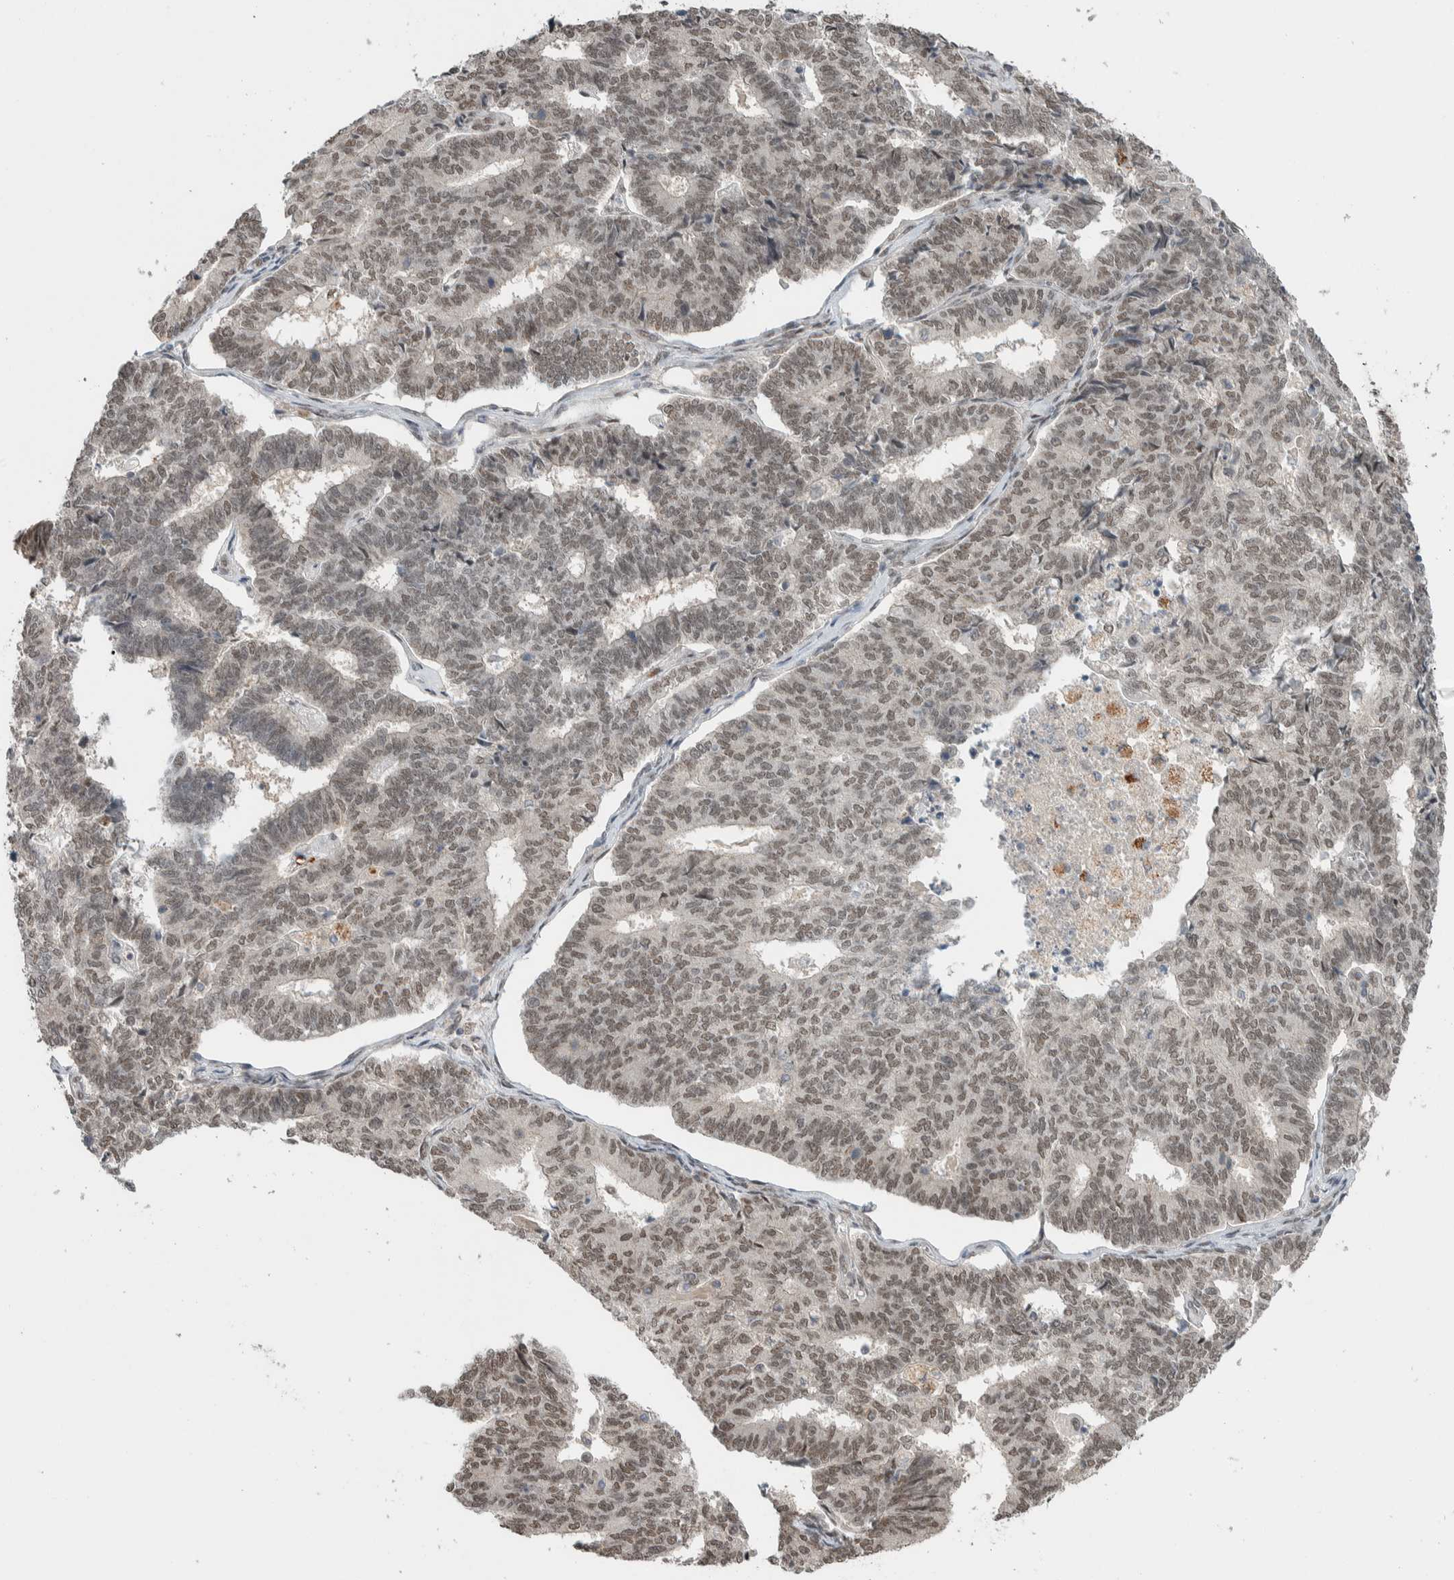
{"staining": {"intensity": "weak", "quantity": "25%-75%", "location": "nuclear"}, "tissue": "endometrial cancer", "cell_type": "Tumor cells", "image_type": "cancer", "snomed": [{"axis": "morphology", "description": "Adenocarcinoma, NOS"}, {"axis": "topography", "description": "Endometrium"}], "caption": "Endometrial cancer stained for a protein shows weak nuclear positivity in tumor cells.", "gene": "TNRC18", "patient": {"sex": "female", "age": 70}}